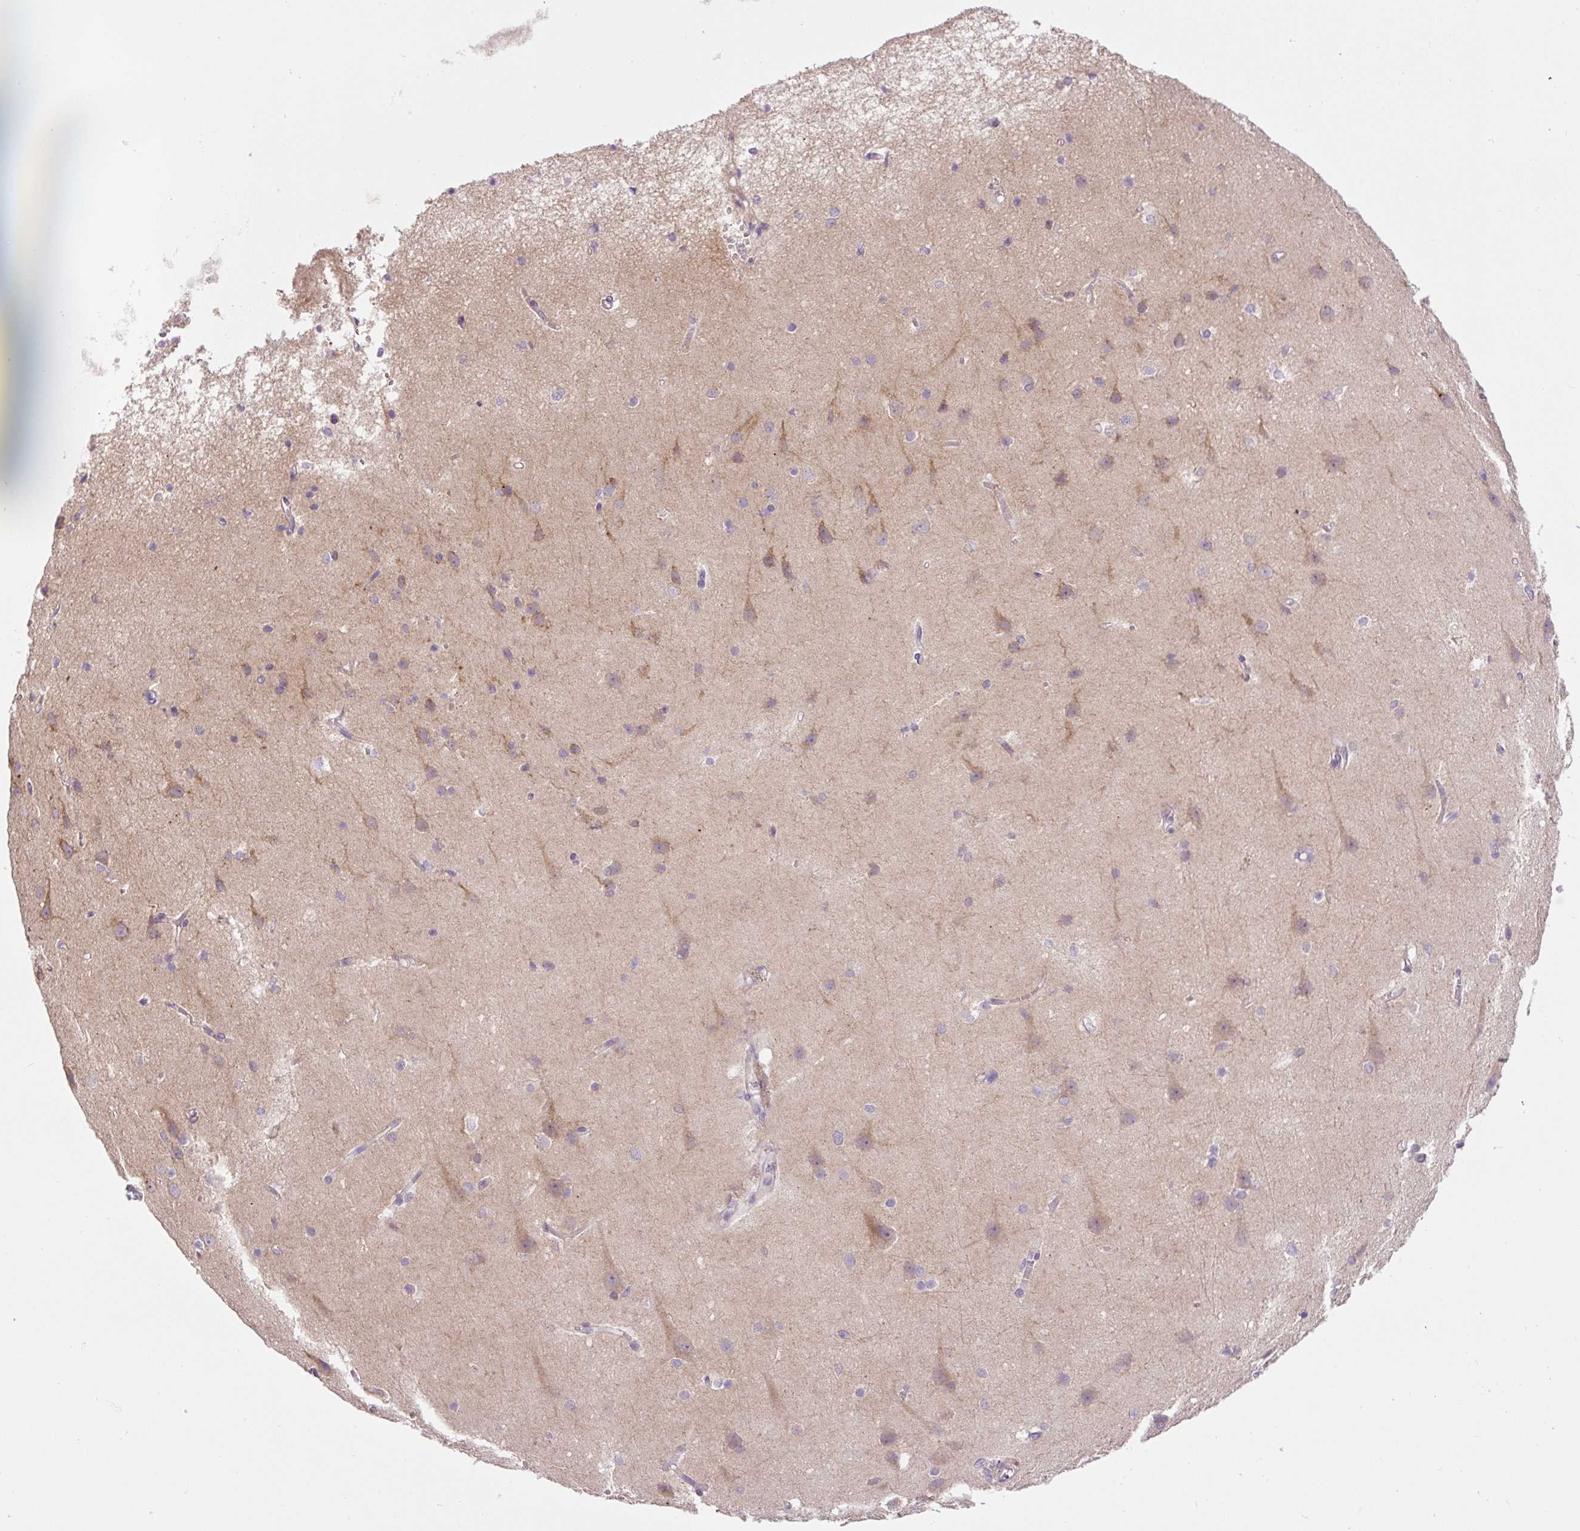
{"staining": {"intensity": "negative", "quantity": "none", "location": "none"}, "tissue": "cerebral cortex", "cell_type": "Endothelial cells", "image_type": "normal", "snomed": [{"axis": "morphology", "description": "Normal tissue, NOS"}, {"axis": "topography", "description": "Cerebral cortex"}], "caption": "Photomicrograph shows no significant protein staining in endothelial cells of normal cerebral cortex.", "gene": "TDRD15", "patient": {"sex": "male", "age": 37}}